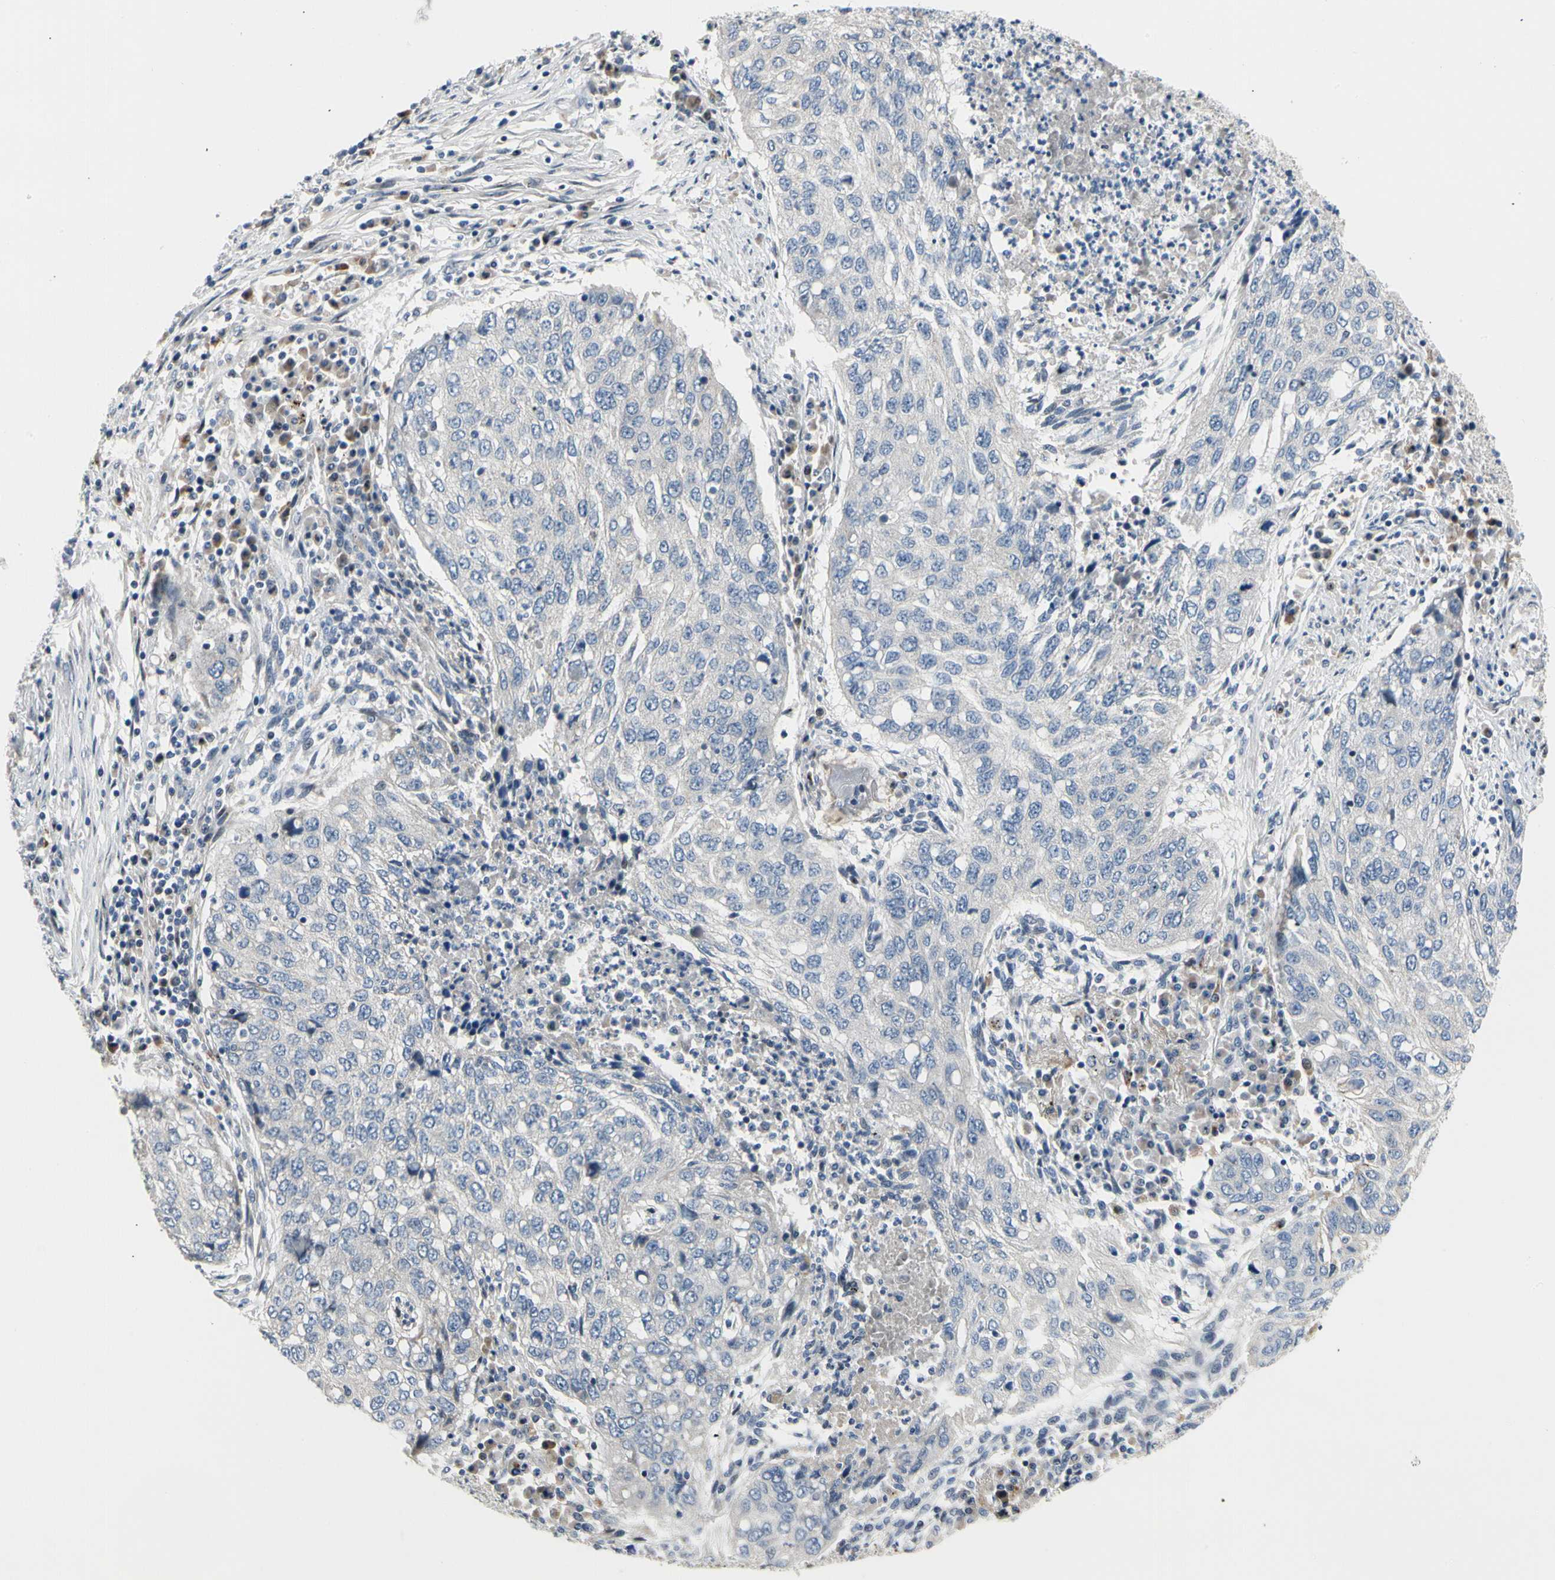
{"staining": {"intensity": "negative", "quantity": "none", "location": "none"}, "tissue": "lung cancer", "cell_type": "Tumor cells", "image_type": "cancer", "snomed": [{"axis": "morphology", "description": "Squamous cell carcinoma, NOS"}, {"axis": "topography", "description": "Lung"}], "caption": "High power microscopy histopathology image of an immunohistochemistry (IHC) histopathology image of lung cancer (squamous cell carcinoma), revealing no significant staining in tumor cells.", "gene": "NFASC", "patient": {"sex": "female", "age": 63}}